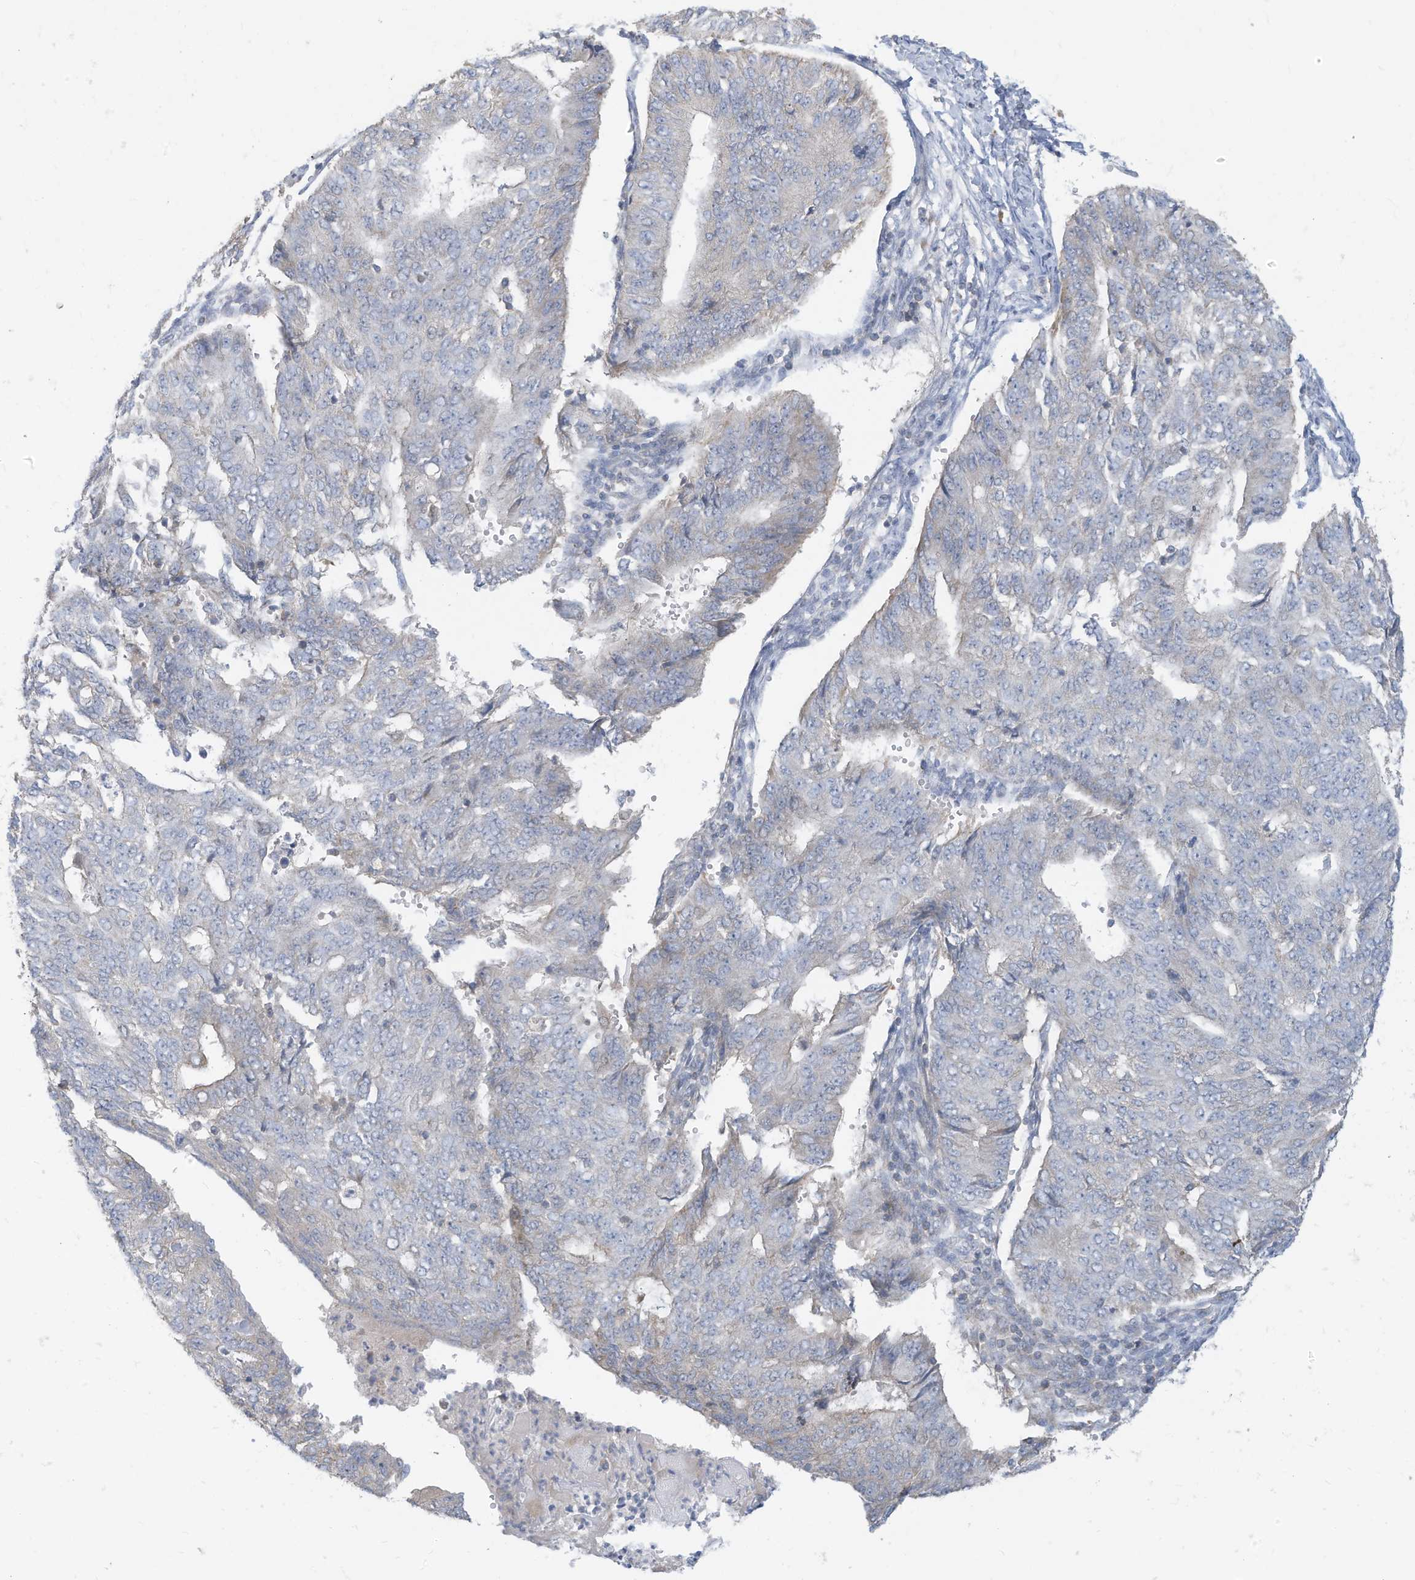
{"staining": {"intensity": "negative", "quantity": "none", "location": "none"}, "tissue": "endometrial cancer", "cell_type": "Tumor cells", "image_type": "cancer", "snomed": [{"axis": "morphology", "description": "Adenocarcinoma, NOS"}, {"axis": "topography", "description": "Endometrium"}], "caption": "The immunohistochemistry (IHC) image has no significant positivity in tumor cells of endometrial adenocarcinoma tissue.", "gene": "GTPBP2", "patient": {"sex": "female", "age": 32}}